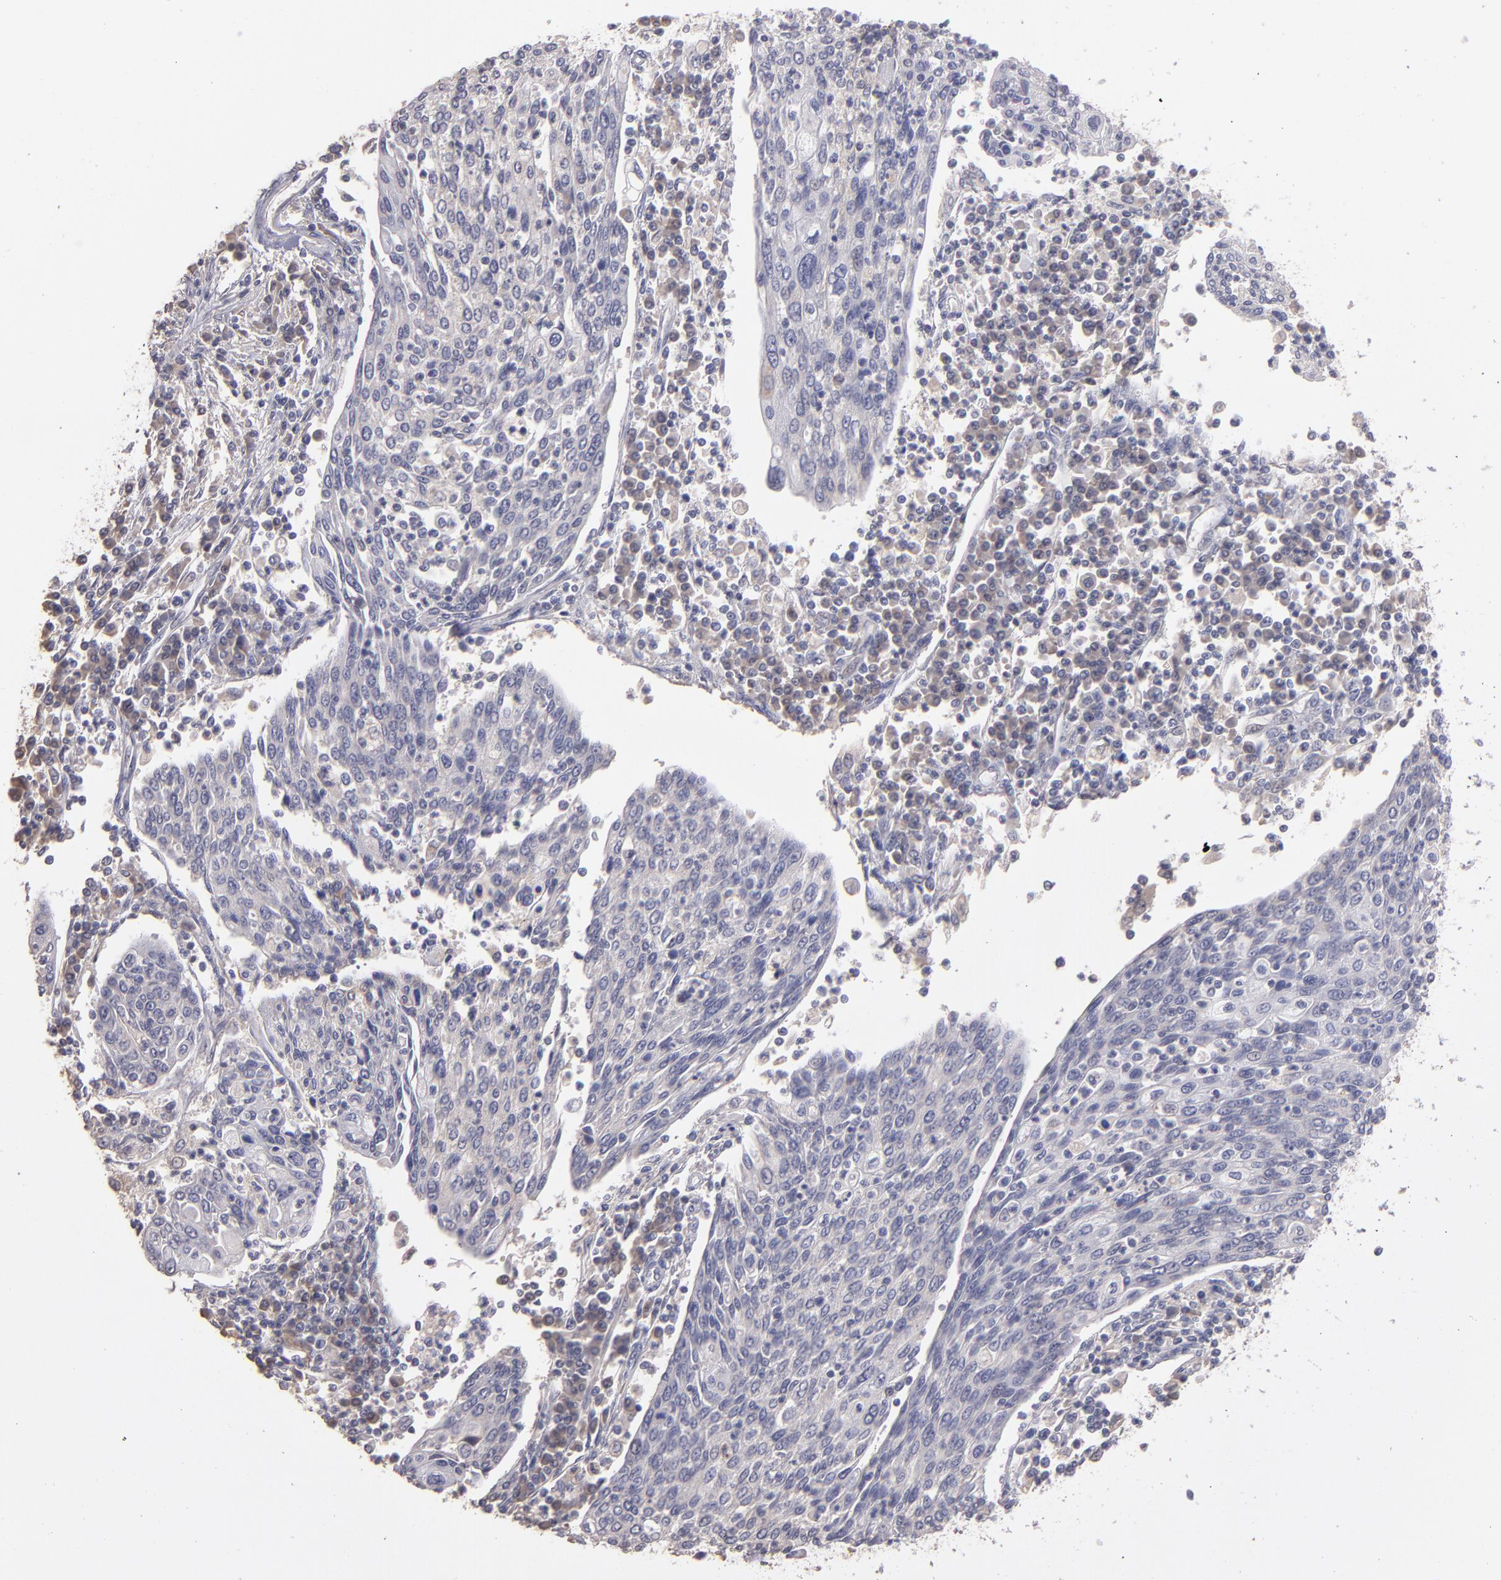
{"staining": {"intensity": "negative", "quantity": "none", "location": "none"}, "tissue": "cervical cancer", "cell_type": "Tumor cells", "image_type": "cancer", "snomed": [{"axis": "morphology", "description": "Squamous cell carcinoma, NOS"}, {"axis": "topography", "description": "Cervix"}], "caption": "DAB immunohistochemical staining of cervical cancer displays no significant staining in tumor cells.", "gene": "GNAZ", "patient": {"sex": "female", "age": 40}}